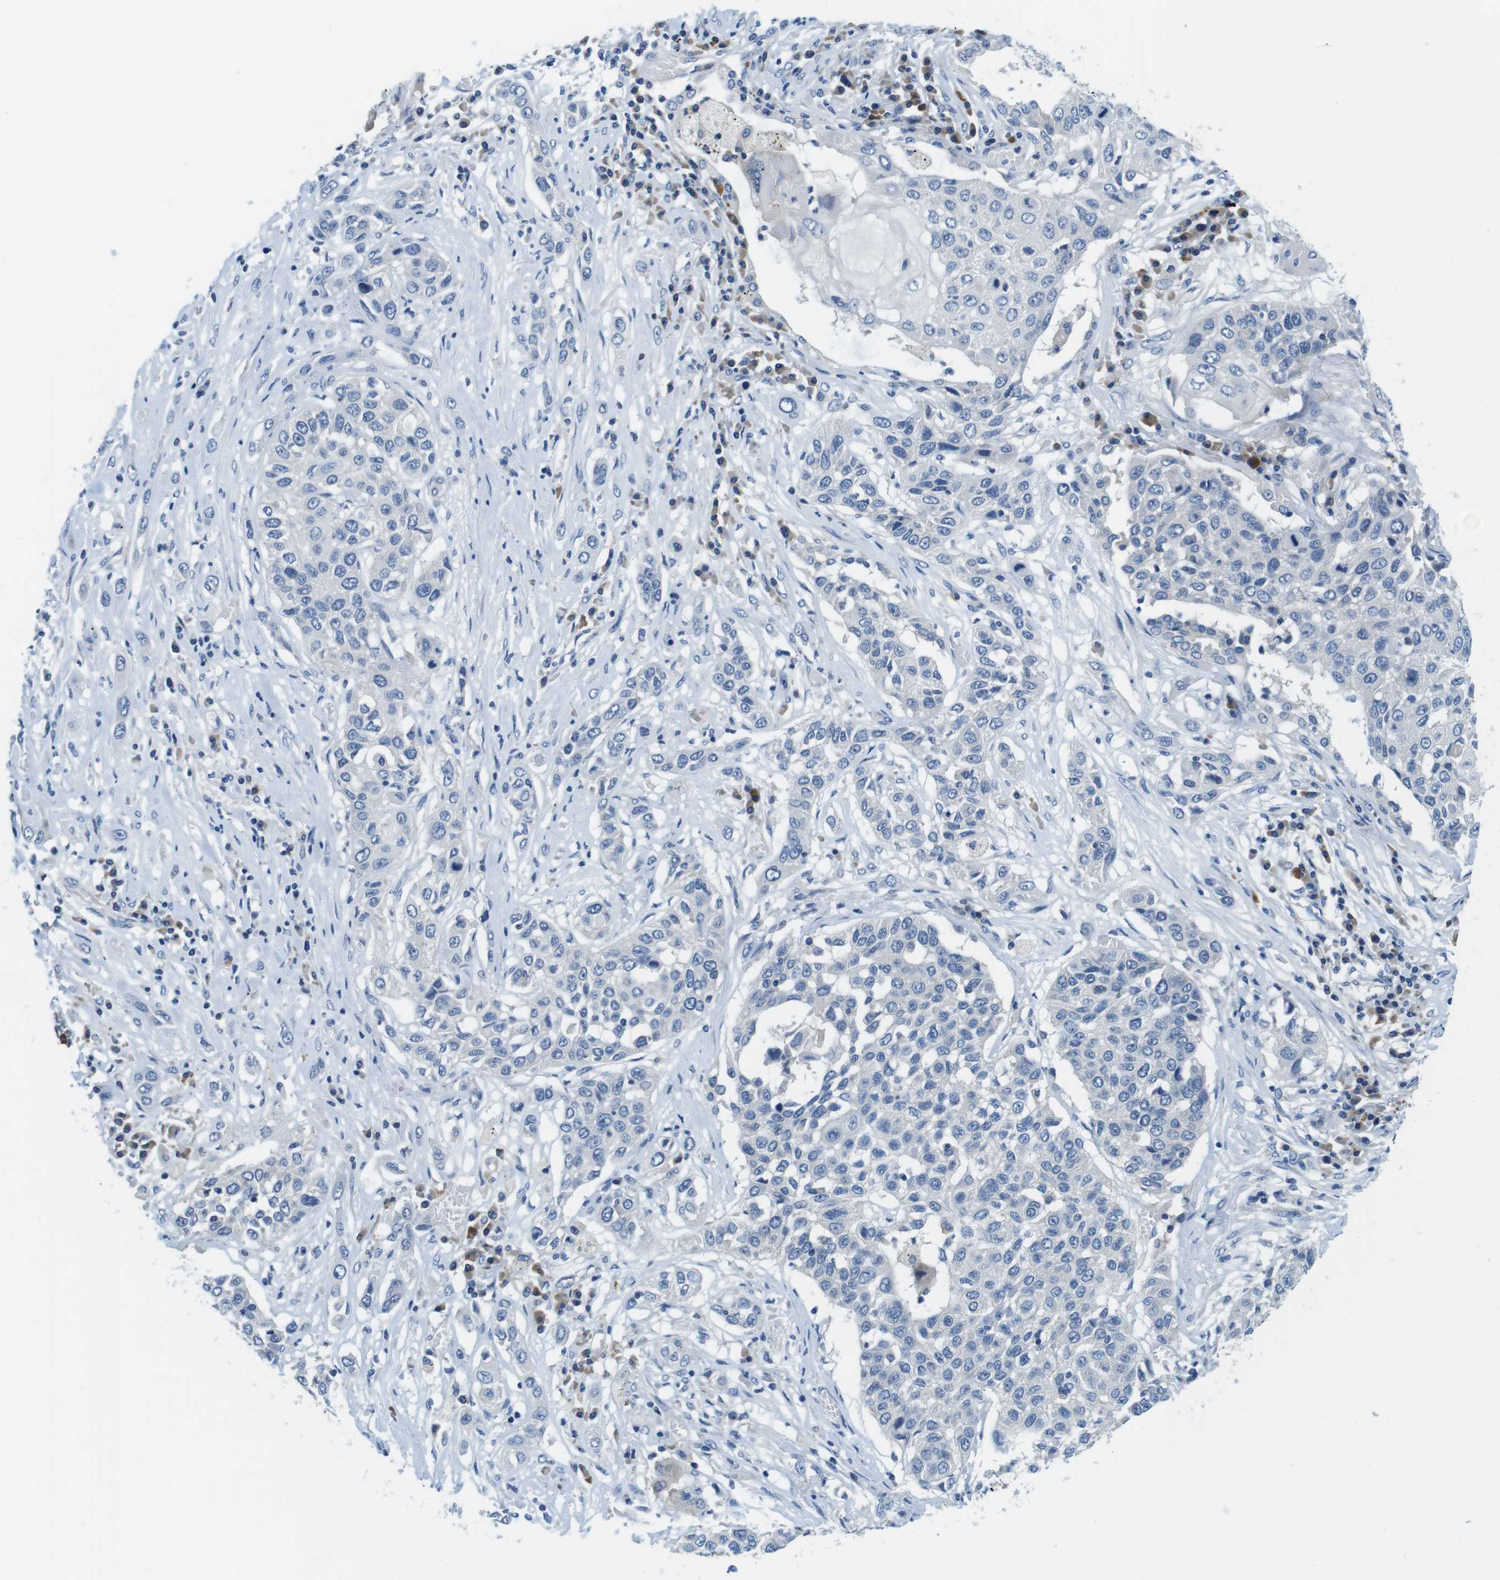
{"staining": {"intensity": "negative", "quantity": "none", "location": "none"}, "tissue": "lung cancer", "cell_type": "Tumor cells", "image_type": "cancer", "snomed": [{"axis": "morphology", "description": "Squamous cell carcinoma, NOS"}, {"axis": "topography", "description": "Lung"}], "caption": "The micrograph displays no staining of tumor cells in lung cancer.", "gene": "DENND4C", "patient": {"sex": "male", "age": 71}}